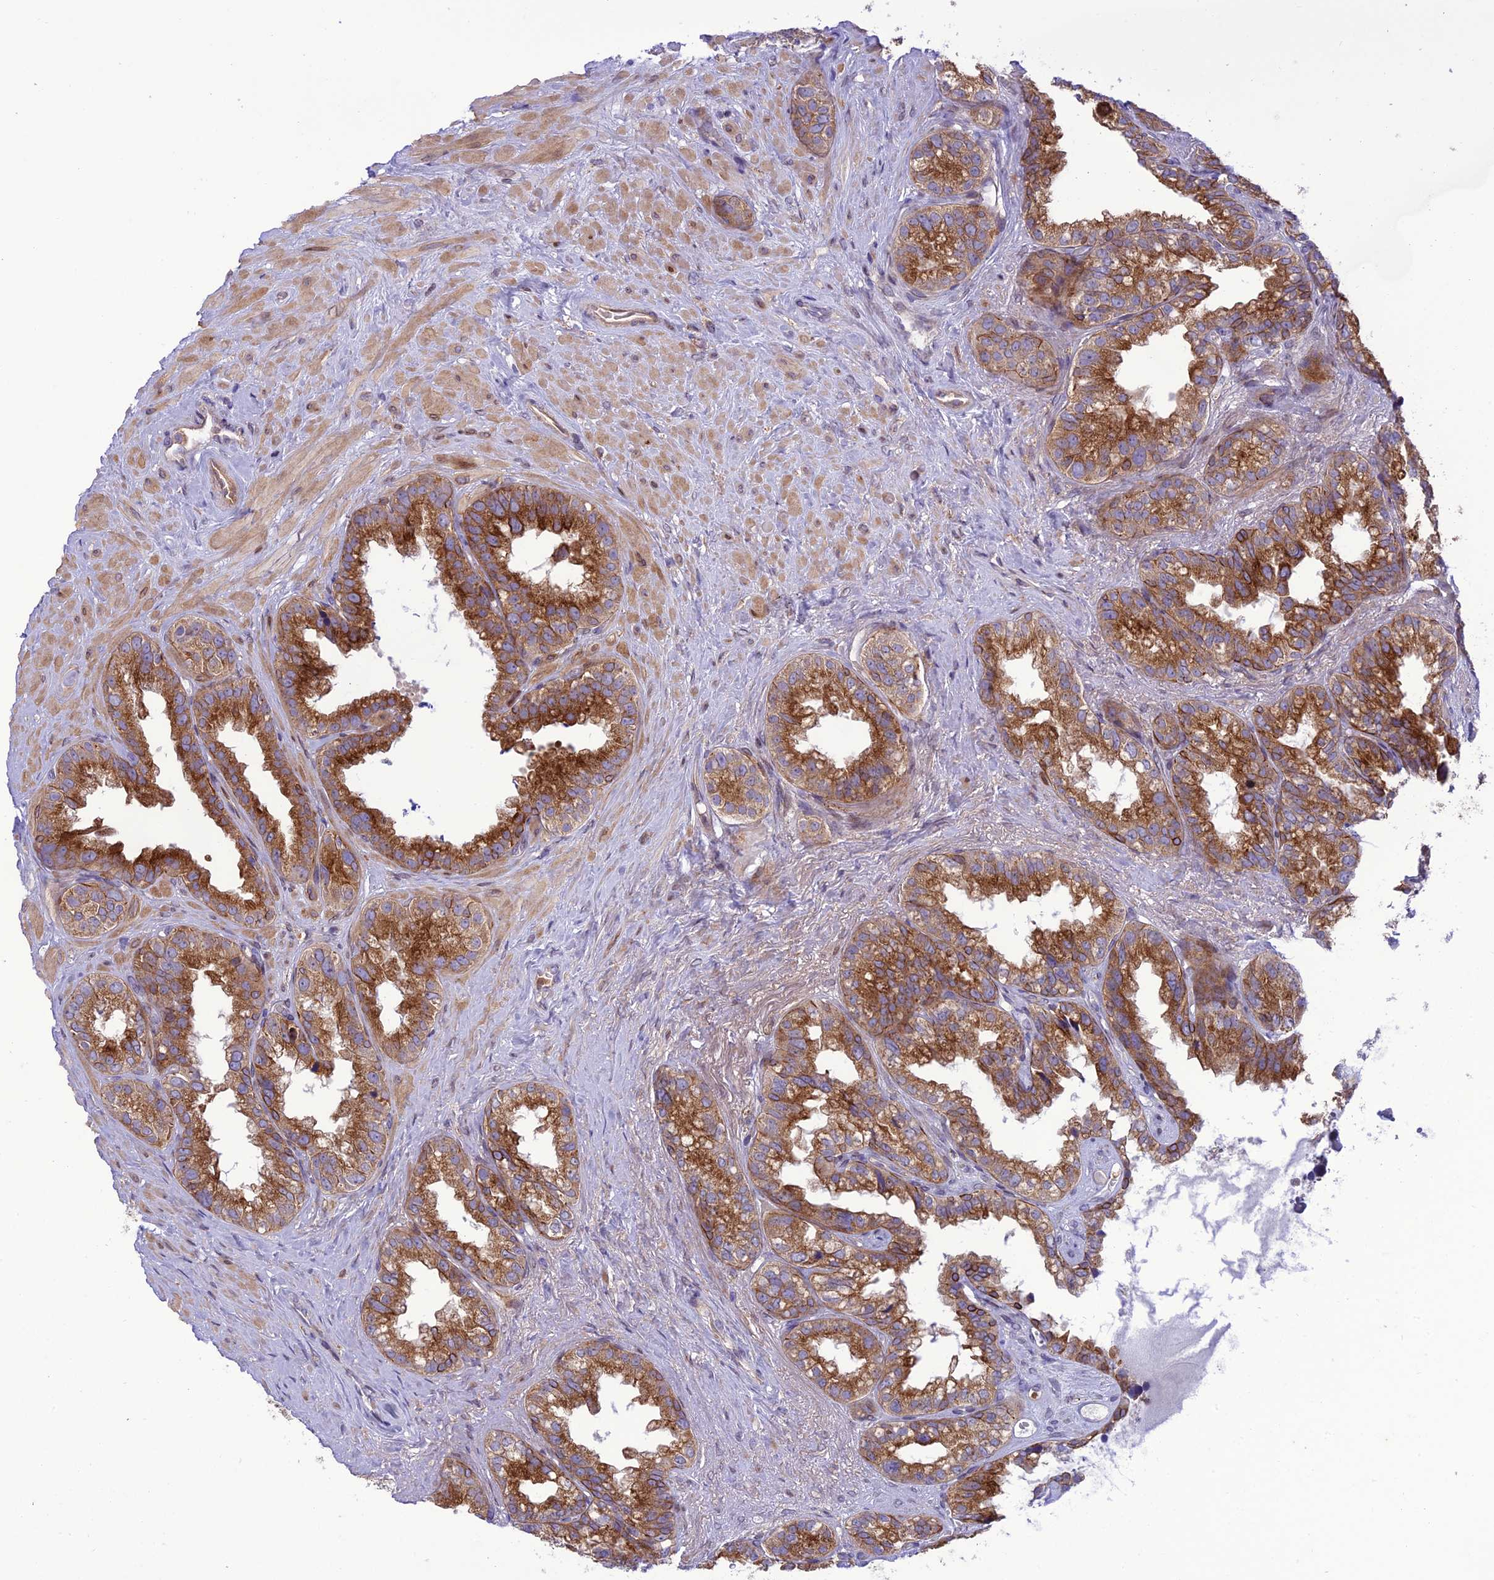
{"staining": {"intensity": "strong", "quantity": ">75%", "location": "cytoplasmic/membranous"}, "tissue": "seminal vesicle", "cell_type": "Glandular cells", "image_type": "normal", "snomed": [{"axis": "morphology", "description": "Normal tissue, NOS"}, {"axis": "topography", "description": "Seminal veicle"}], "caption": "DAB (3,3'-diaminobenzidine) immunohistochemical staining of unremarkable human seminal vesicle shows strong cytoplasmic/membranous protein expression in about >75% of glandular cells. (IHC, brightfield microscopy, high magnification).", "gene": "JMY", "patient": {"sex": "male", "age": 80}}